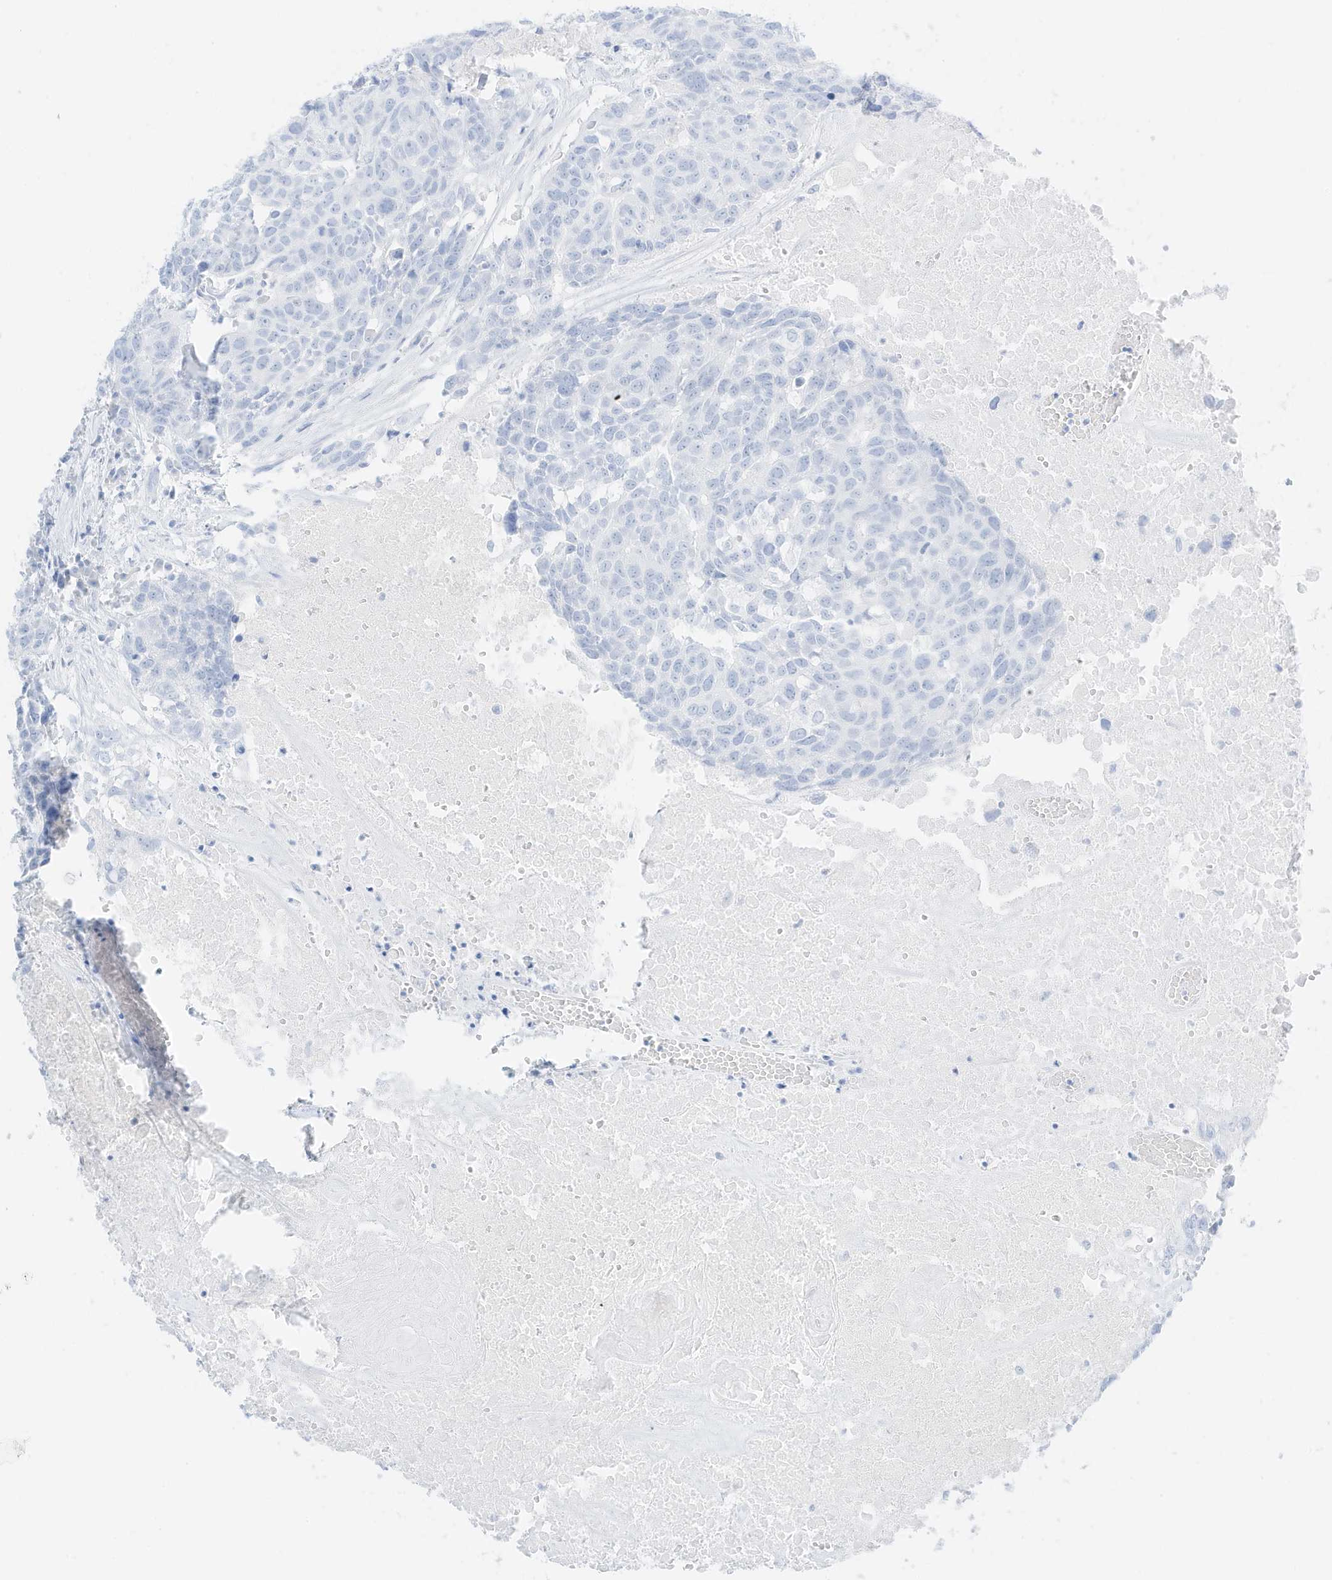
{"staining": {"intensity": "negative", "quantity": "none", "location": "none"}, "tissue": "head and neck cancer", "cell_type": "Tumor cells", "image_type": "cancer", "snomed": [{"axis": "morphology", "description": "Squamous cell carcinoma, NOS"}, {"axis": "topography", "description": "Head-Neck"}], "caption": "Immunohistochemistry (IHC) of human squamous cell carcinoma (head and neck) displays no staining in tumor cells.", "gene": "SLC22A13", "patient": {"sex": "male", "age": 66}}